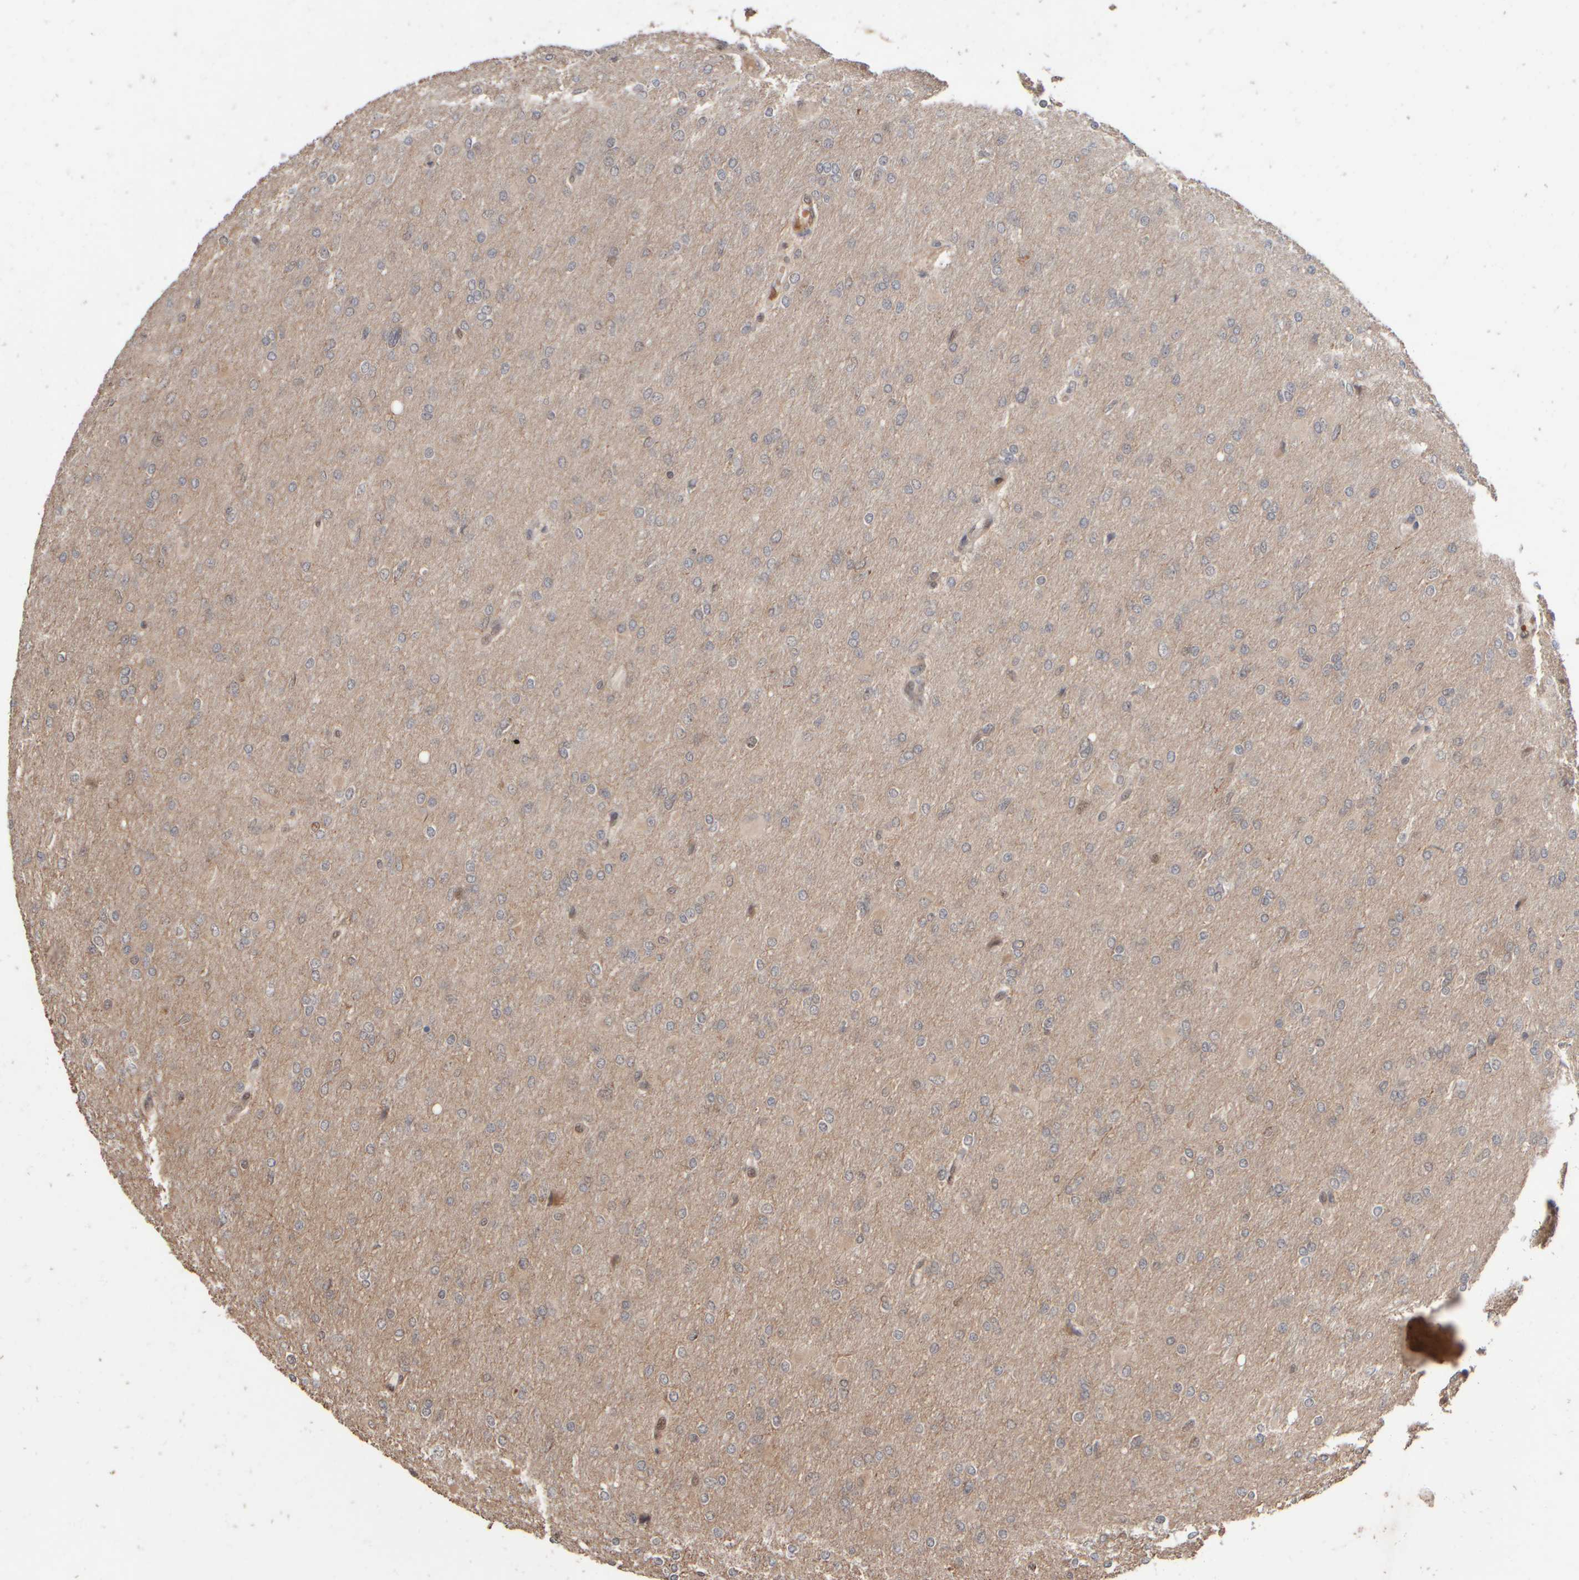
{"staining": {"intensity": "negative", "quantity": "none", "location": "none"}, "tissue": "glioma", "cell_type": "Tumor cells", "image_type": "cancer", "snomed": [{"axis": "morphology", "description": "Glioma, malignant, High grade"}, {"axis": "topography", "description": "Cerebral cortex"}], "caption": "Glioma stained for a protein using immunohistochemistry (IHC) displays no staining tumor cells.", "gene": "ABHD11", "patient": {"sex": "female", "age": 36}}